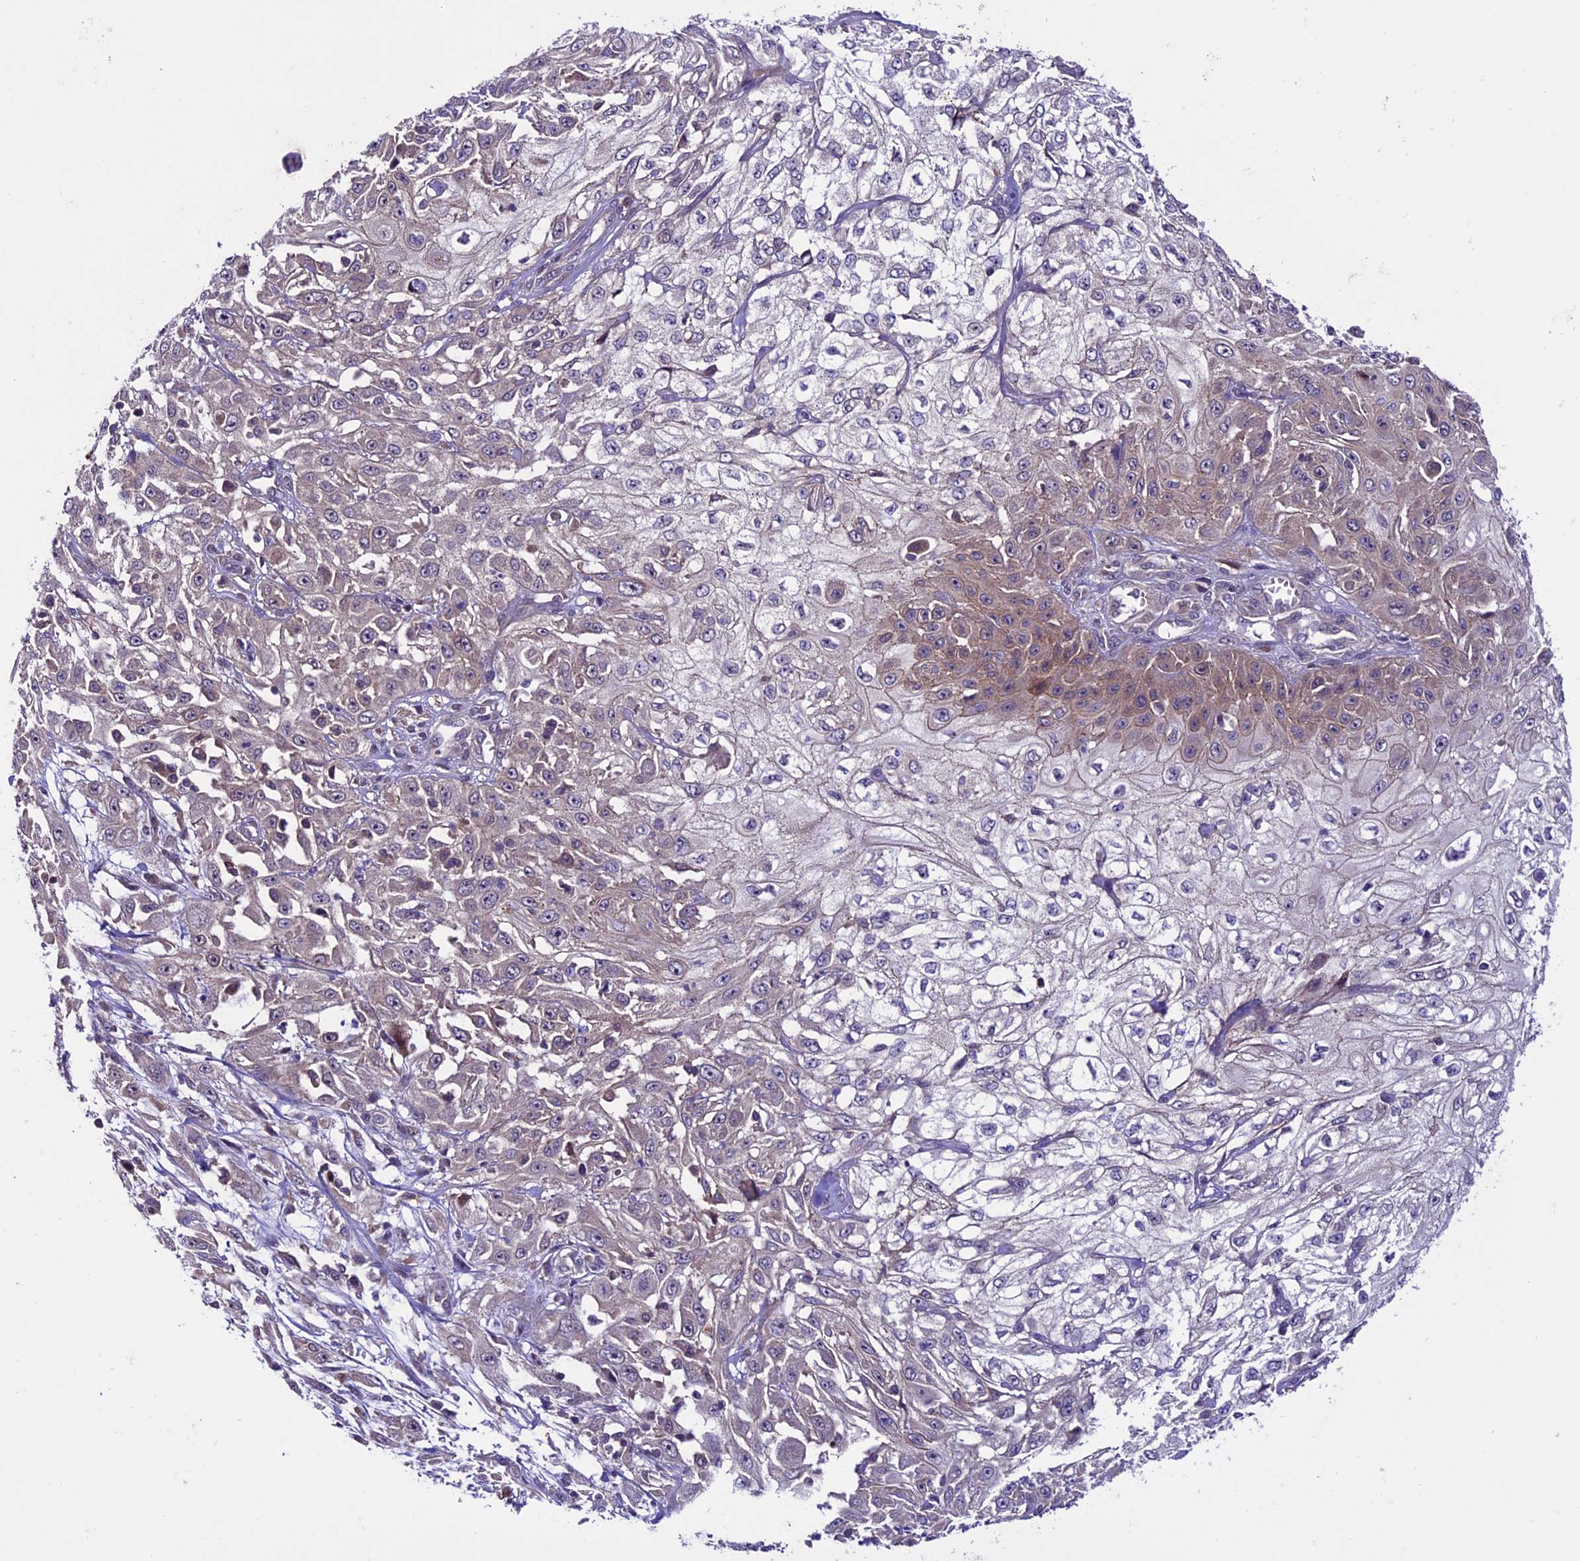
{"staining": {"intensity": "weak", "quantity": "25%-75%", "location": "cytoplasmic/membranous"}, "tissue": "skin cancer", "cell_type": "Tumor cells", "image_type": "cancer", "snomed": [{"axis": "morphology", "description": "Squamous cell carcinoma, NOS"}, {"axis": "morphology", "description": "Squamous cell carcinoma, metastatic, NOS"}, {"axis": "topography", "description": "Skin"}, {"axis": "topography", "description": "Lymph node"}], "caption": "DAB immunohistochemical staining of human skin cancer reveals weak cytoplasmic/membranous protein staining in approximately 25%-75% of tumor cells. (IHC, brightfield microscopy, high magnification).", "gene": "XKR7", "patient": {"sex": "male", "age": 75}}